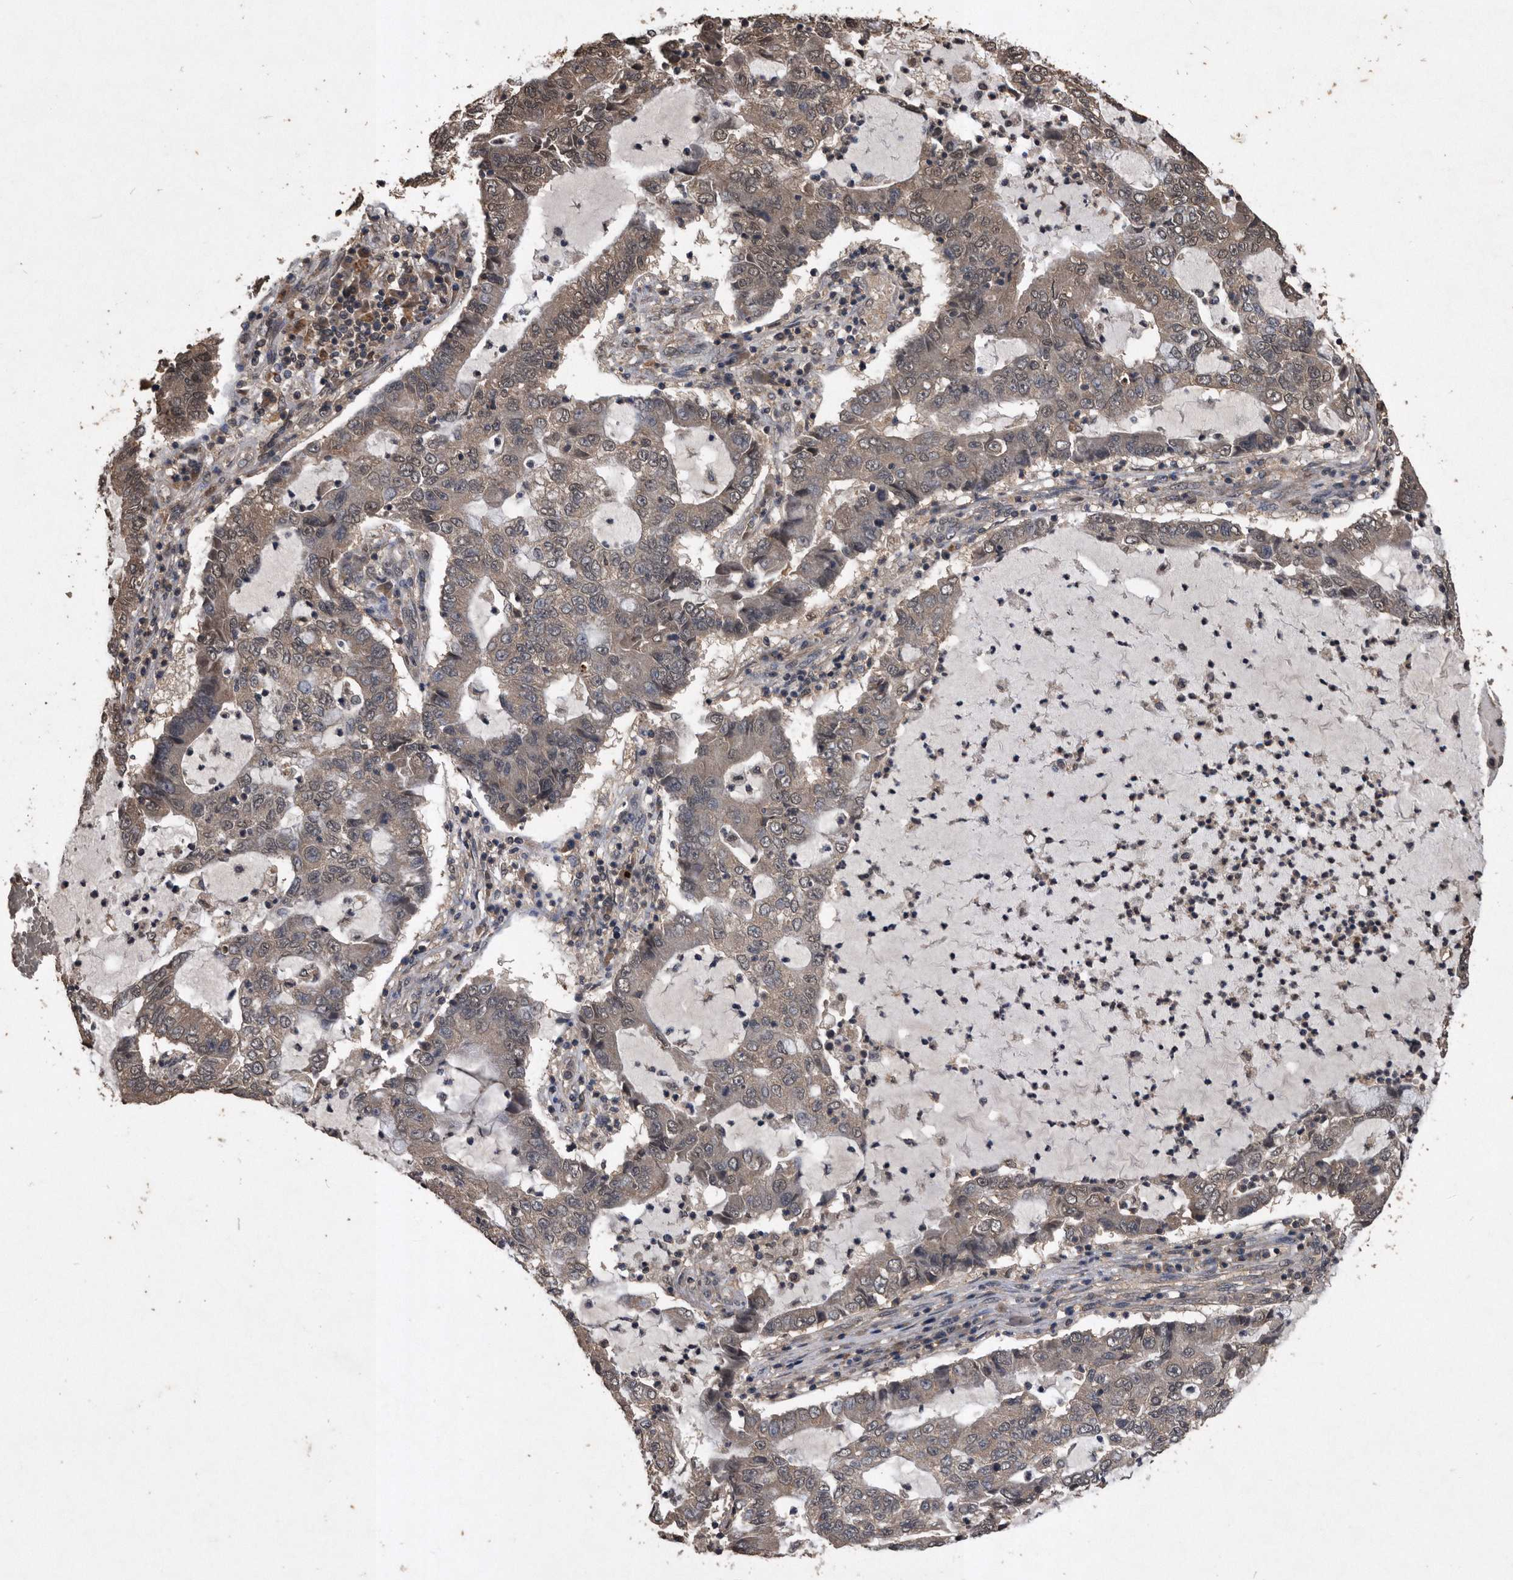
{"staining": {"intensity": "weak", "quantity": "25%-75%", "location": "cytoplasmic/membranous"}, "tissue": "lung cancer", "cell_type": "Tumor cells", "image_type": "cancer", "snomed": [{"axis": "morphology", "description": "Adenocarcinoma, NOS"}, {"axis": "topography", "description": "Lung"}], "caption": "IHC of human lung cancer shows low levels of weak cytoplasmic/membranous positivity in approximately 25%-75% of tumor cells.", "gene": "NRBP1", "patient": {"sex": "female", "age": 51}}